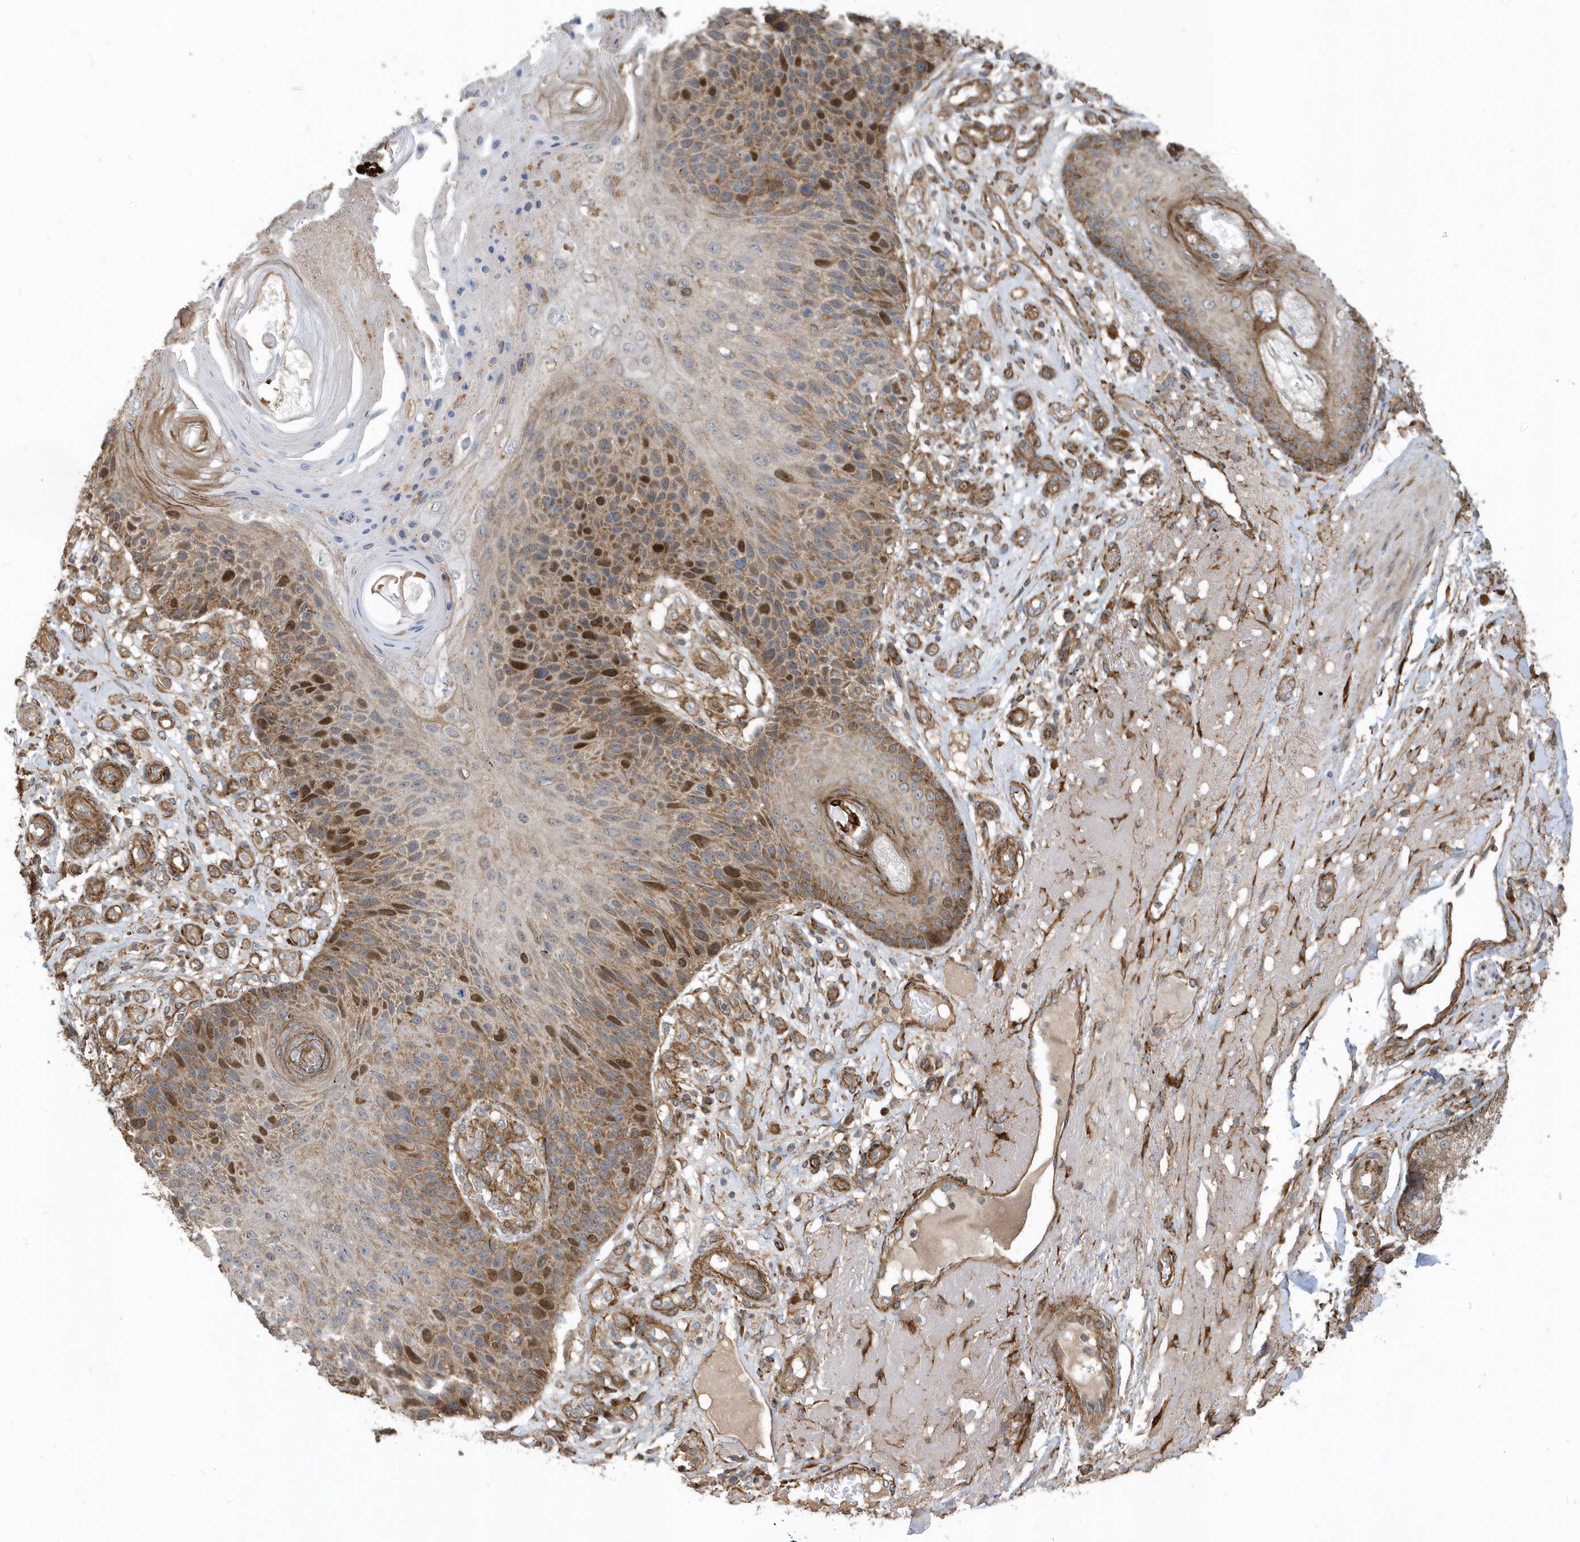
{"staining": {"intensity": "moderate", "quantity": ">75%", "location": "cytoplasmic/membranous,nuclear"}, "tissue": "skin cancer", "cell_type": "Tumor cells", "image_type": "cancer", "snomed": [{"axis": "morphology", "description": "Squamous cell carcinoma, NOS"}, {"axis": "topography", "description": "Skin"}], "caption": "Squamous cell carcinoma (skin) stained with DAB (3,3'-diaminobenzidine) immunohistochemistry reveals medium levels of moderate cytoplasmic/membranous and nuclear staining in about >75% of tumor cells.", "gene": "HRH4", "patient": {"sex": "female", "age": 88}}